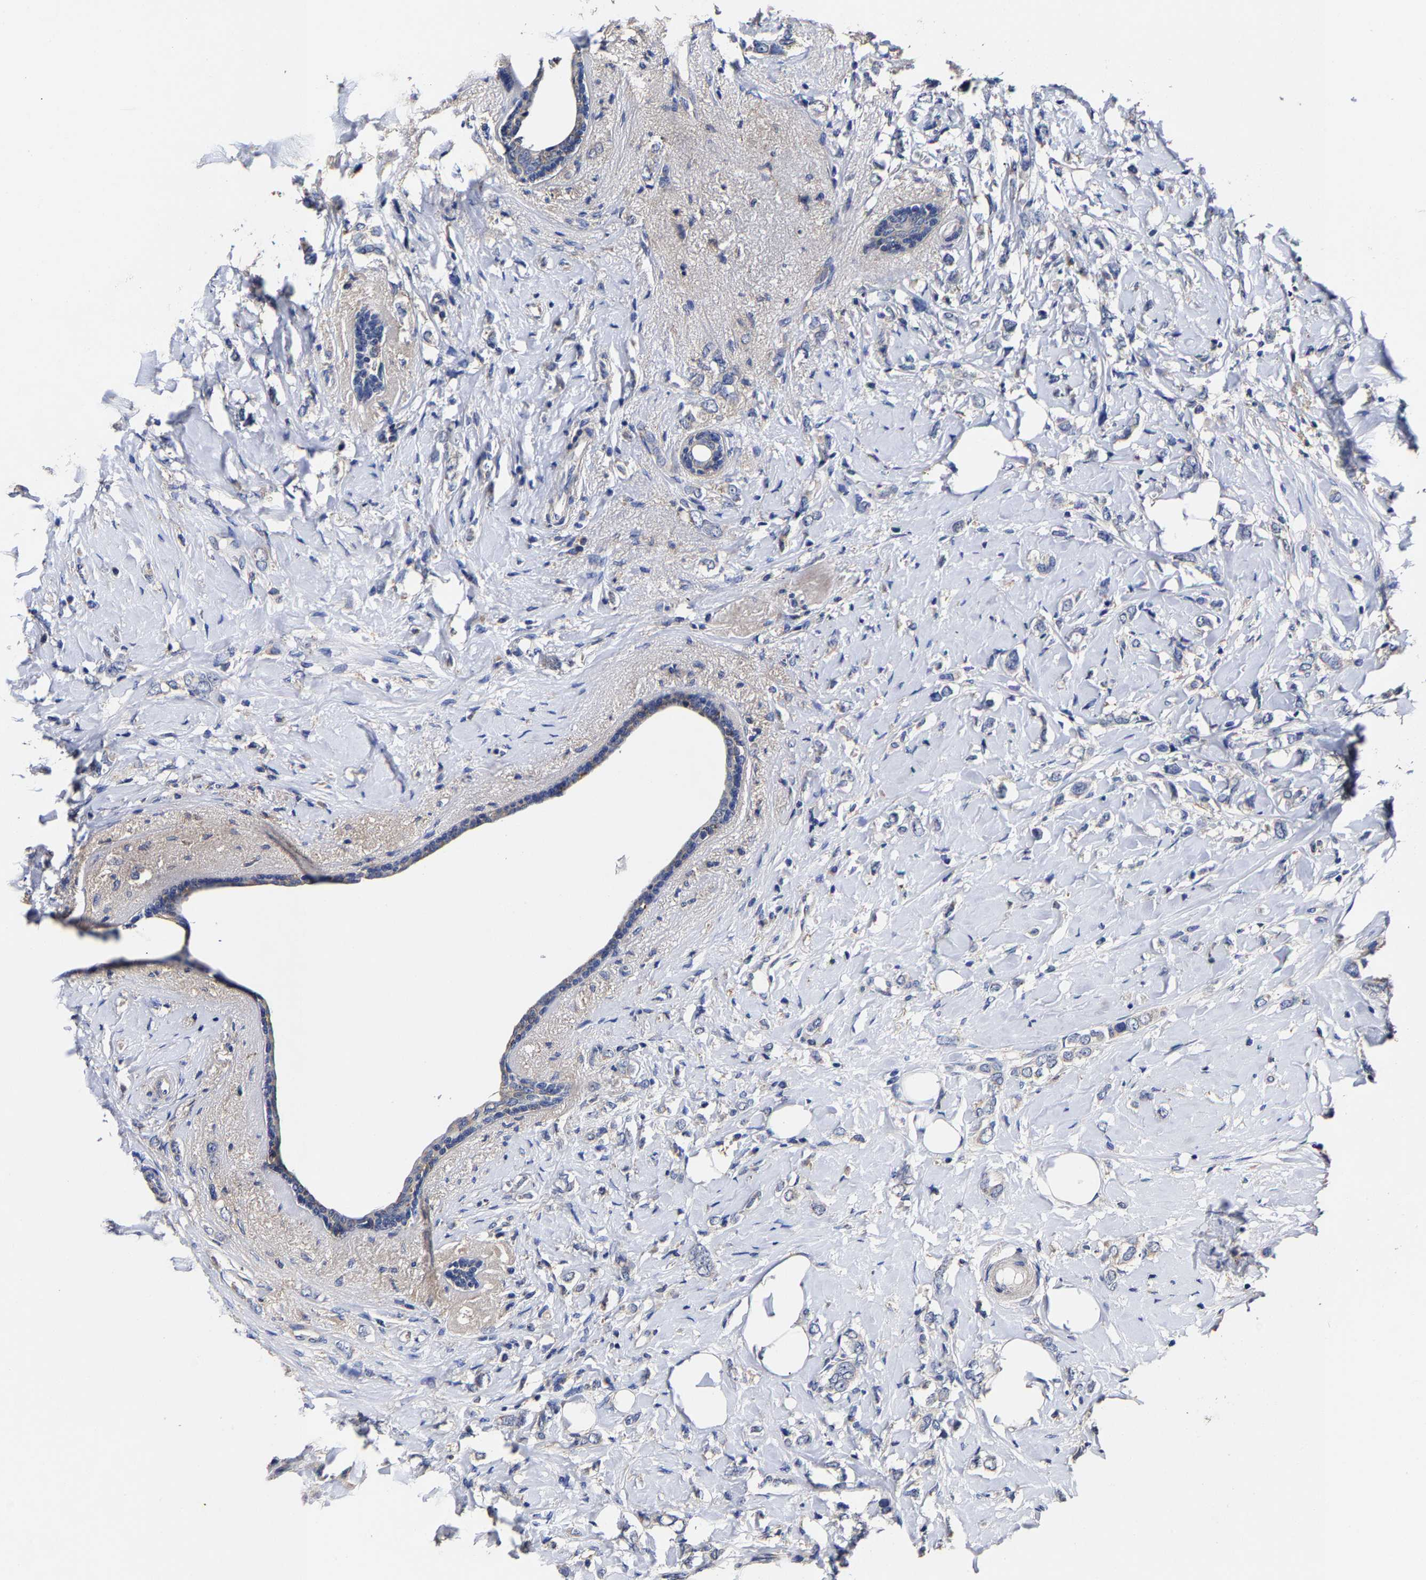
{"staining": {"intensity": "negative", "quantity": "none", "location": "none"}, "tissue": "breast cancer", "cell_type": "Tumor cells", "image_type": "cancer", "snomed": [{"axis": "morphology", "description": "Normal tissue, NOS"}, {"axis": "morphology", "description": "Lobular carcinoma"}, {"axis": "topography", "description": "Breast"}], "caption": "Human lobular carcinoma (breast) stained for a protein using IHC shows no staining in tumor cells.", "gene": "AASS", "patient": {"sex": "female", "age": 47}}